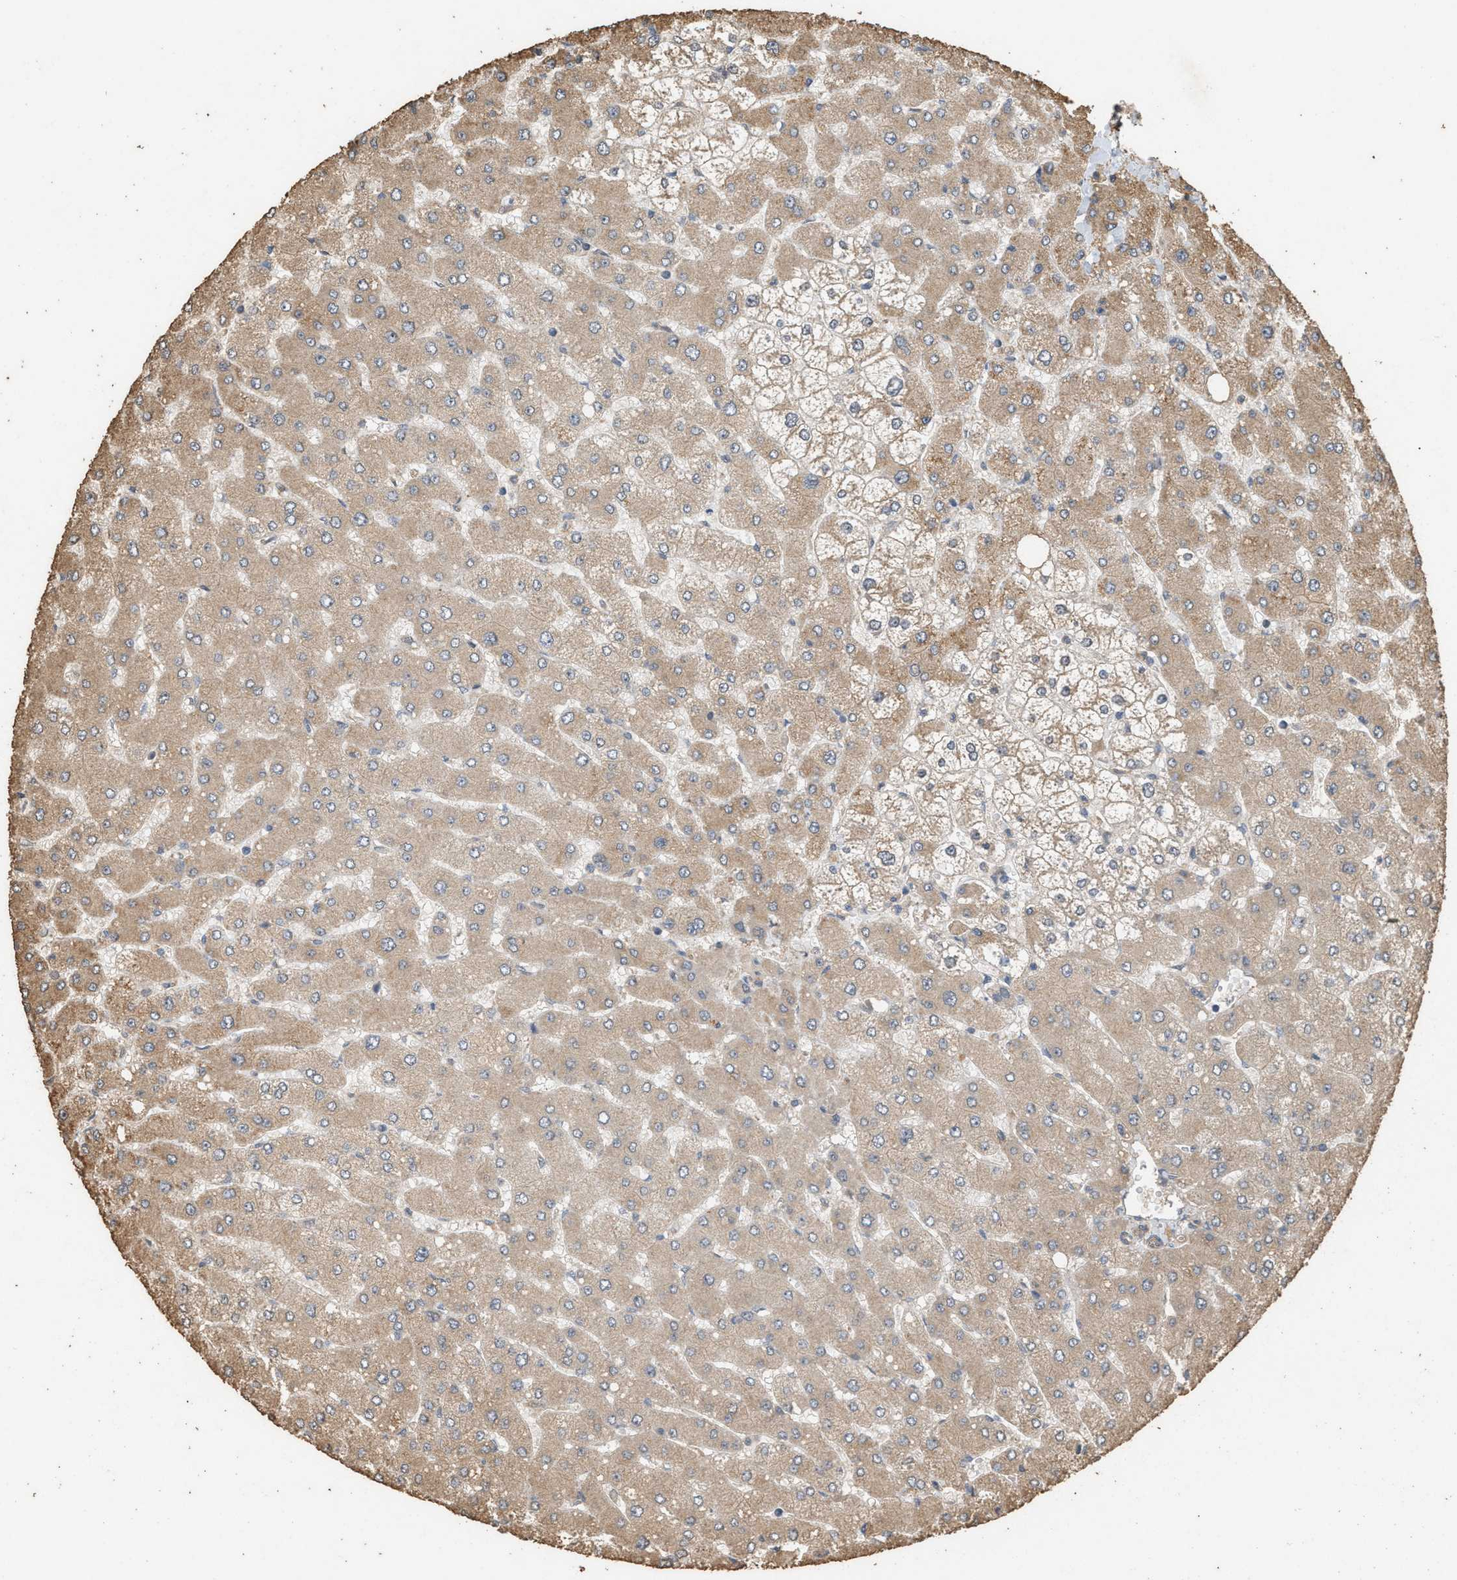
{"staining": {"intensity": "weak", "quantity": ">75%", "location": "cytoplasmic/membranous"}, "tissue": "liver", "cell_type": "Cholangiocytes", "image_type": "normal", "snomed": [{"axis": "morphology", "description": "Normal tissue, NOS"}, {"axis": "topography", "description": "Liver"}], "caption": "A photomicrograph of liver stained for a protein demonstrates weak cytoplasmic/membranous brown staining in cholangiocytes. (Stains: DAB in brown, nuclei in blue, Microscopy: brightfield microscopy at high magnification).", "gene": "DCAF7", "patient": {"sex": "male", "age": 55}}